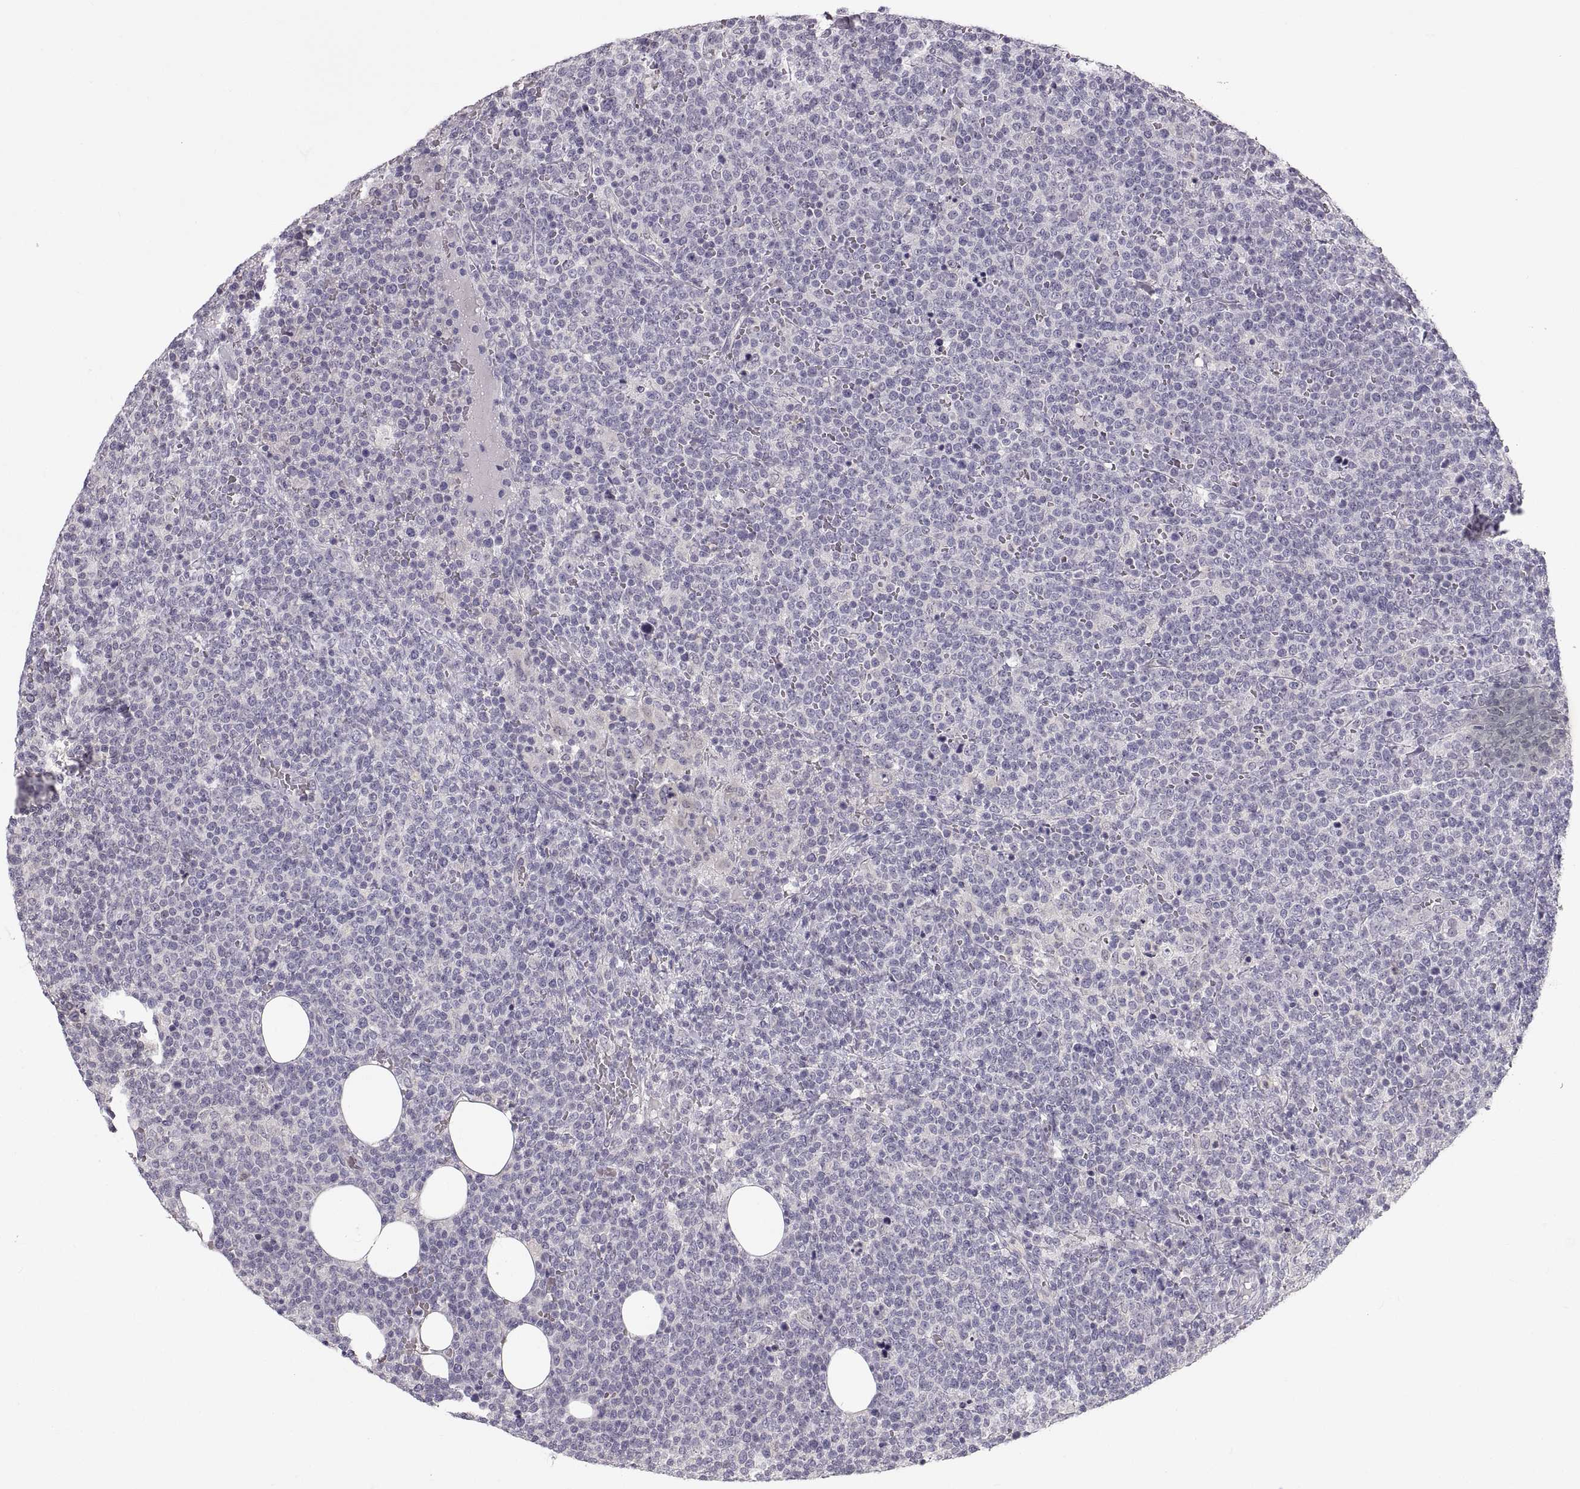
{"staining": {"intensity": "negative", "quantity": "none", "location": "none"}, "tissue": "lymphoma", "cell_type": "Tumor cells", "image_type": "cancer", "snomed": [{"axis": "morphology", "description": "Malignant lymphoma, non-Hodgkin's type, High grade"}, {"axis": "topography", "description": "Lymph node"}], "caption": "The immunohistochemistry (IHC) micrograph has no significant expression in tumor cells of malignant lymphoma, non-Hodgkin's type (high-grade) tissue. (Stains: DAB (3,3'-diaminobenzidine) IHC with hematoxylin counter stain, Microscopy: brightfield microscopy at high magnification).", "gene": "ZNF185", "patient": {"sex": "male", "age": 61}}